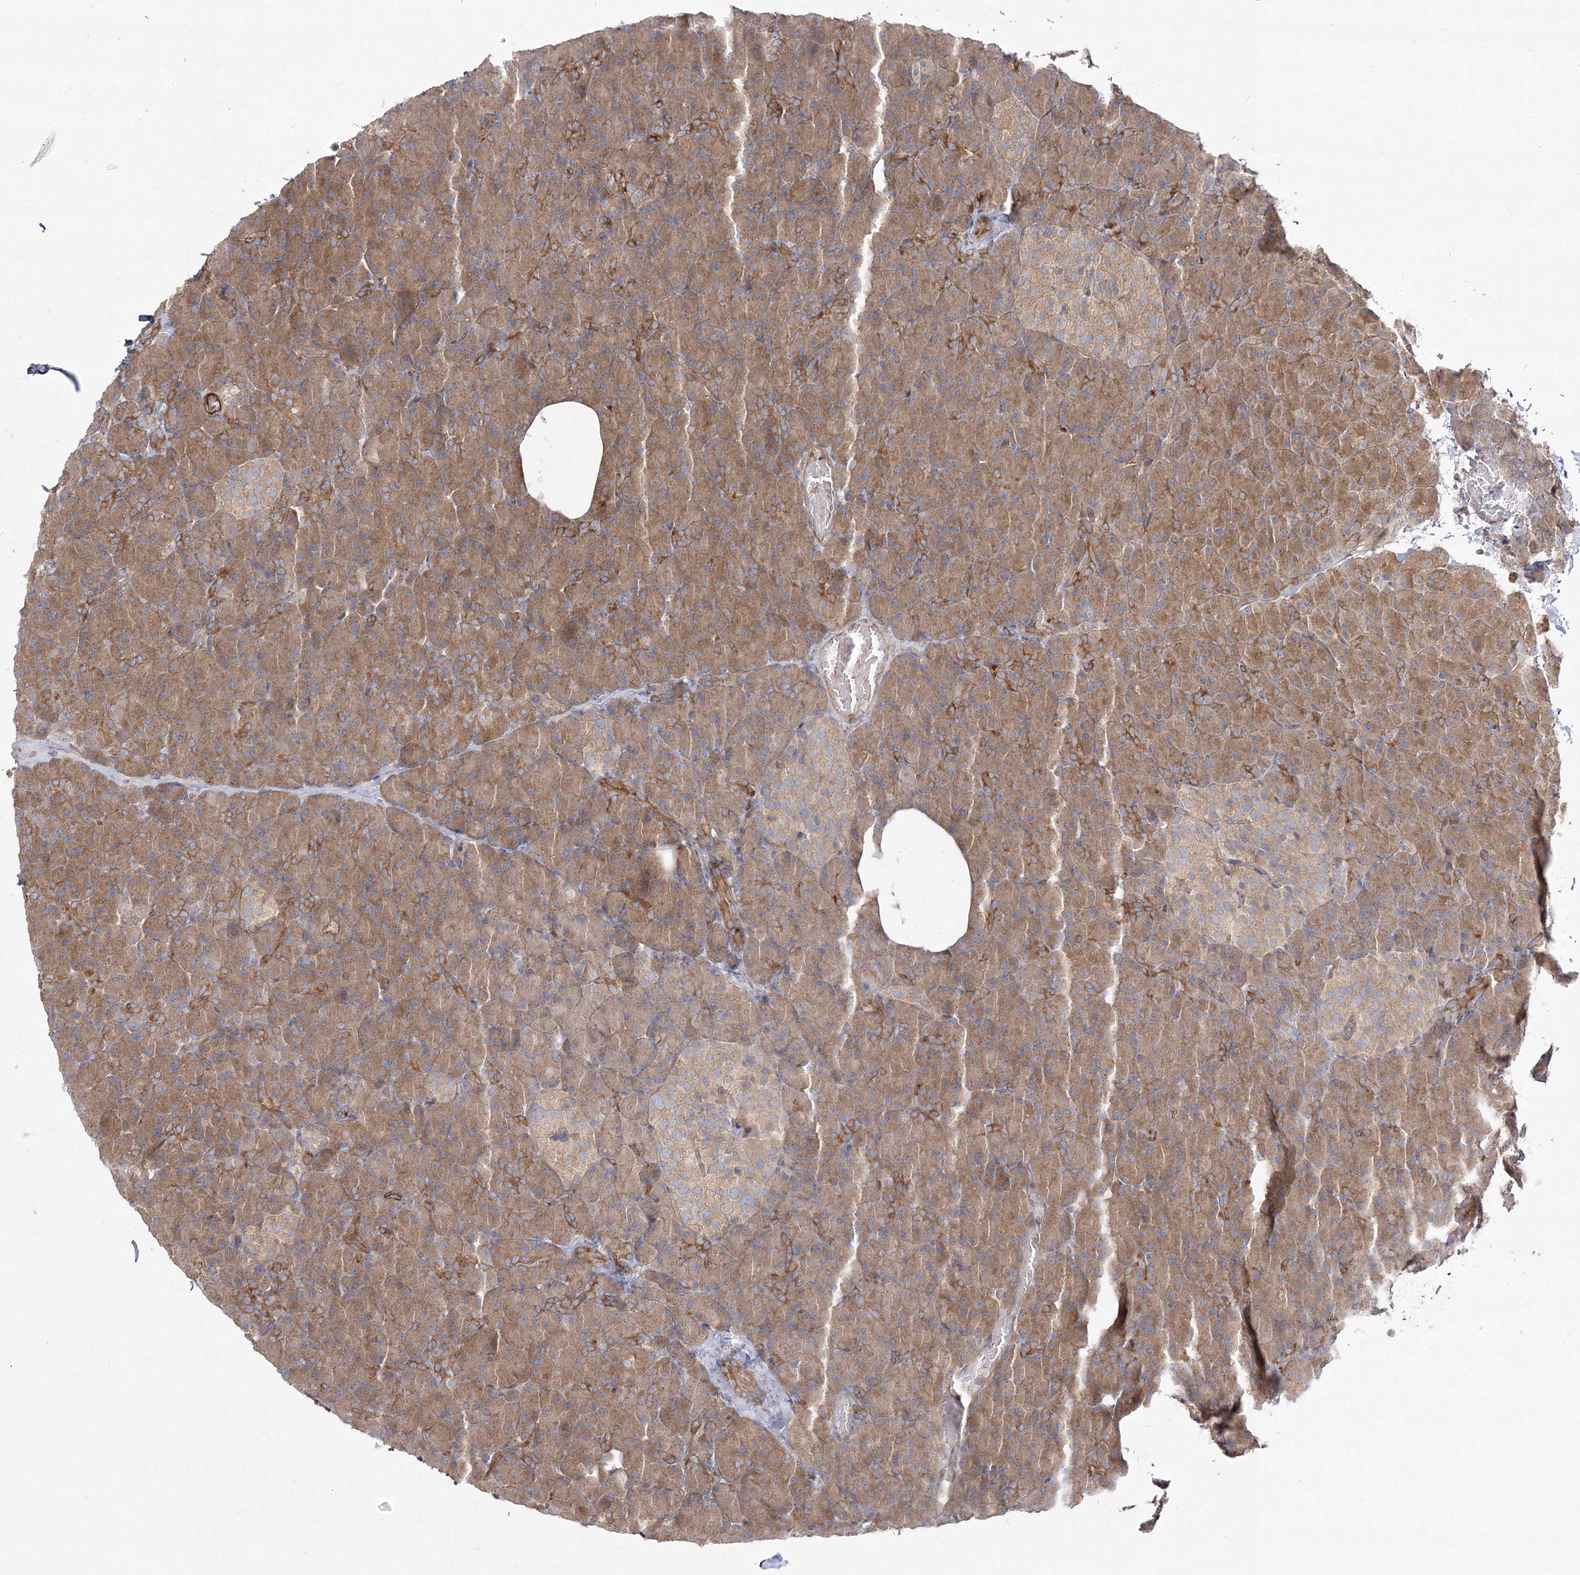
{"staining": {"intensity": "moderate", "quantity": ">75%", "location": "cytoplasmic/membranous"}, "tissue": "pancreas", "cell_type": "Exocrine glandular cells", "image_type": "normal", "snomed": [{"axis": "morphology", "description": "Normal tissue, NOS"}, {"axis": "topography", "description": "Pancreas"}], "caption": "Benign pancreas was stained to show a protein in brown. There is medium levels of moderate cytoplasmic/membranous positivity in about >75% of exocrine glandular cells.", "gene": "ZSWIM6", "patient": {"sex": "female", "age": 43}}